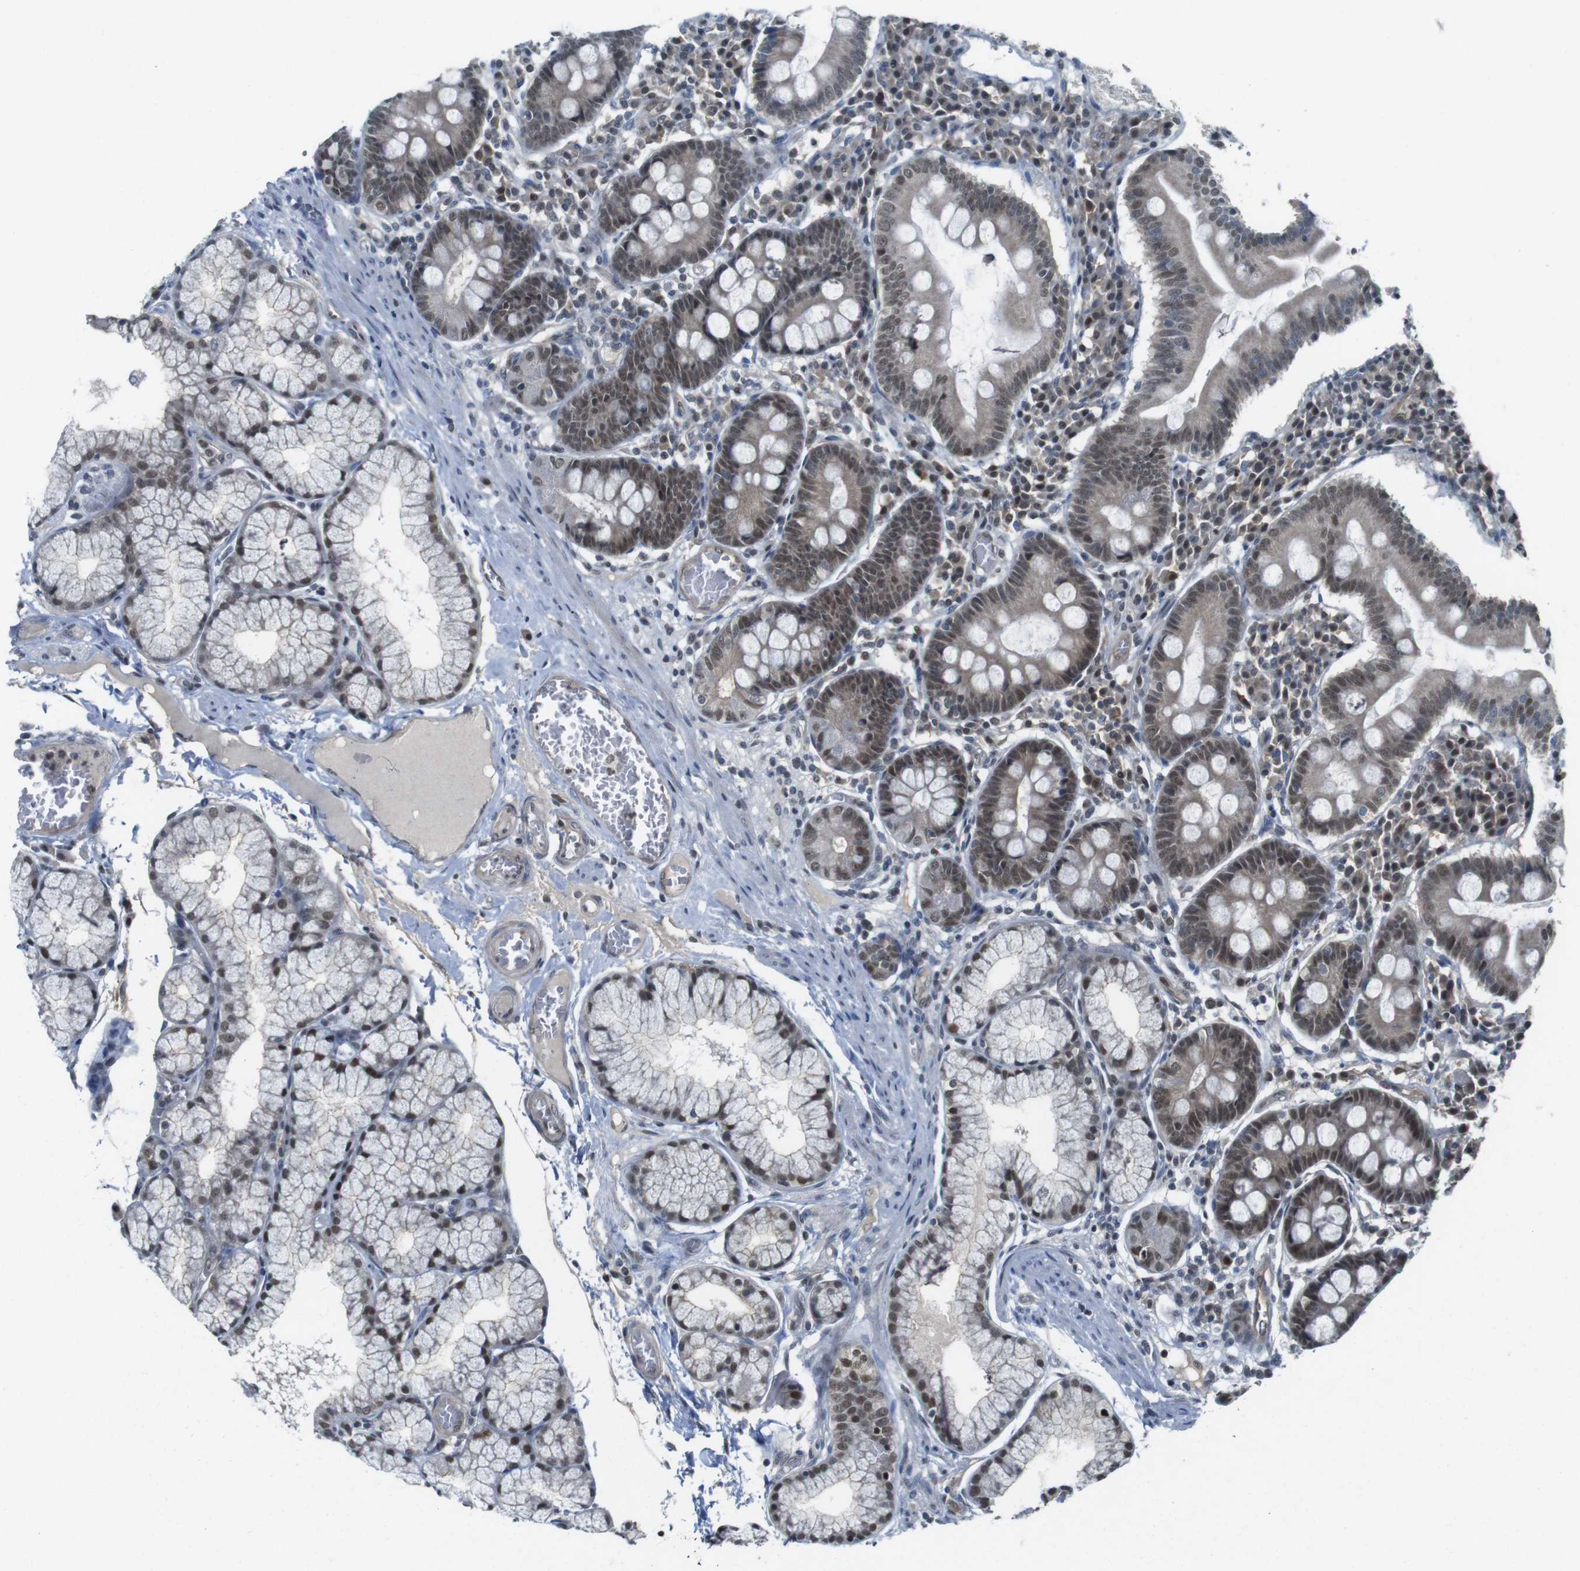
{"staining": {"intensity": "moderate", "quantity": ">75%", "location": "cytoplasmic/membranous,nuclear"}, "tissue": "duodenum", "cell_type": "Glandular cells", "image_type": "normal", "snomed": [{"axis": "morphology", "description": "Normal tissue, NOS"}, {"axis": "topography", "description": "Duodenum"}], "caption": "The histopathology image exhibits staining of unremarkable duodenum, revealing moderate cytoplasmic/membranous,nuclear protein staining (brown color) within glandular cells. (DAB IHC, brown staining for protein, blue staining for nuclei).", "gene": "MAPKAPK5", "patient": {"sex": "male", "age": 50}}